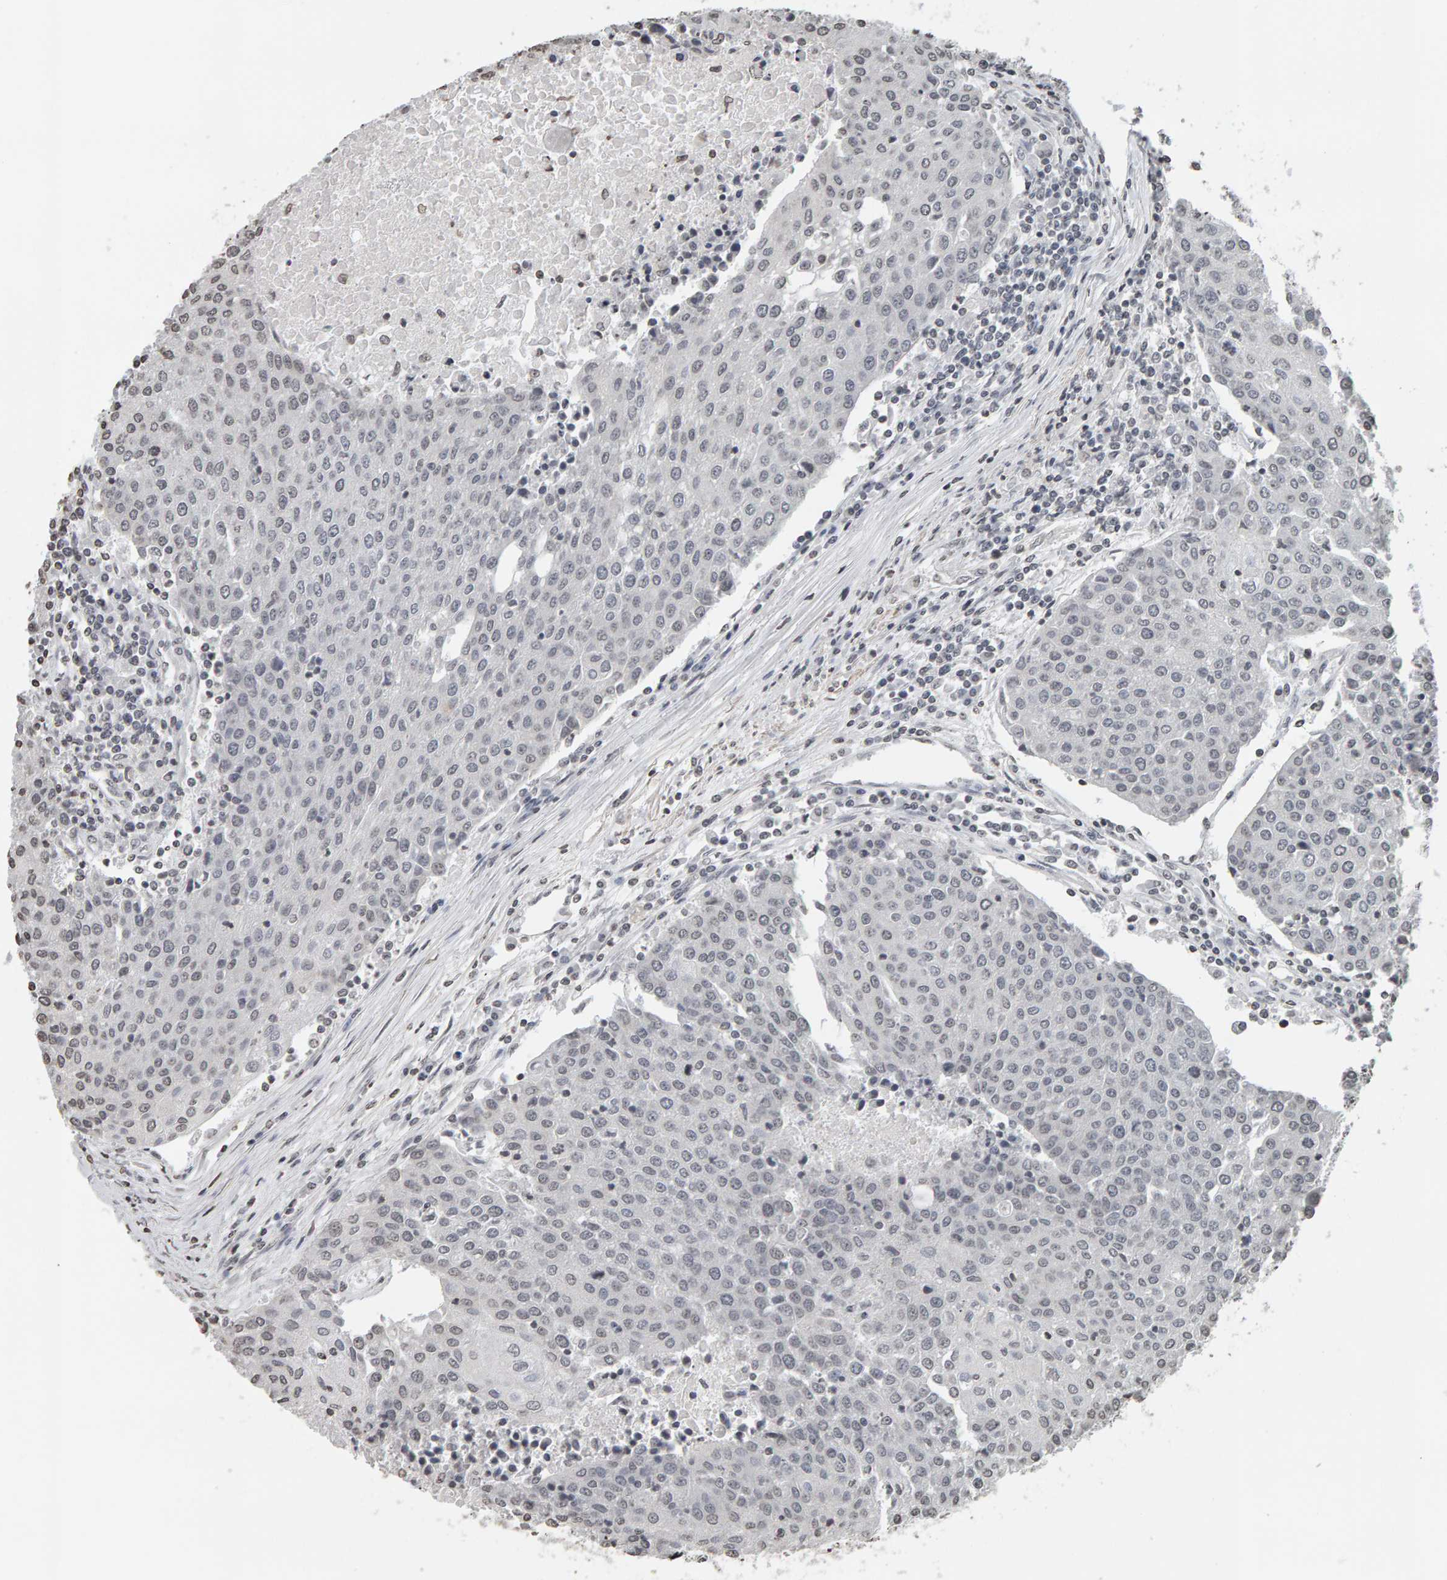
{"staining": {"intensity": "negative", "quantity": "none", "location": "none"}, "tissue": "urothelial cancer", "cell_type": "Tumor cells", "image_type": "cancer", "snomed": [{"axis": "morphology", "description": "Urothelial carcinoma, High grade"}, {"axis": "topography", "description": "Urinary bladder"}], "caption": "A high-resolution image shows immunohistochemistry (IHC) staining of high-grade urothelial carcinoma, which displays no significant expression in tumor cells.", "gene": "AFF4", "patient": {"sex": "female", "age": 85}}